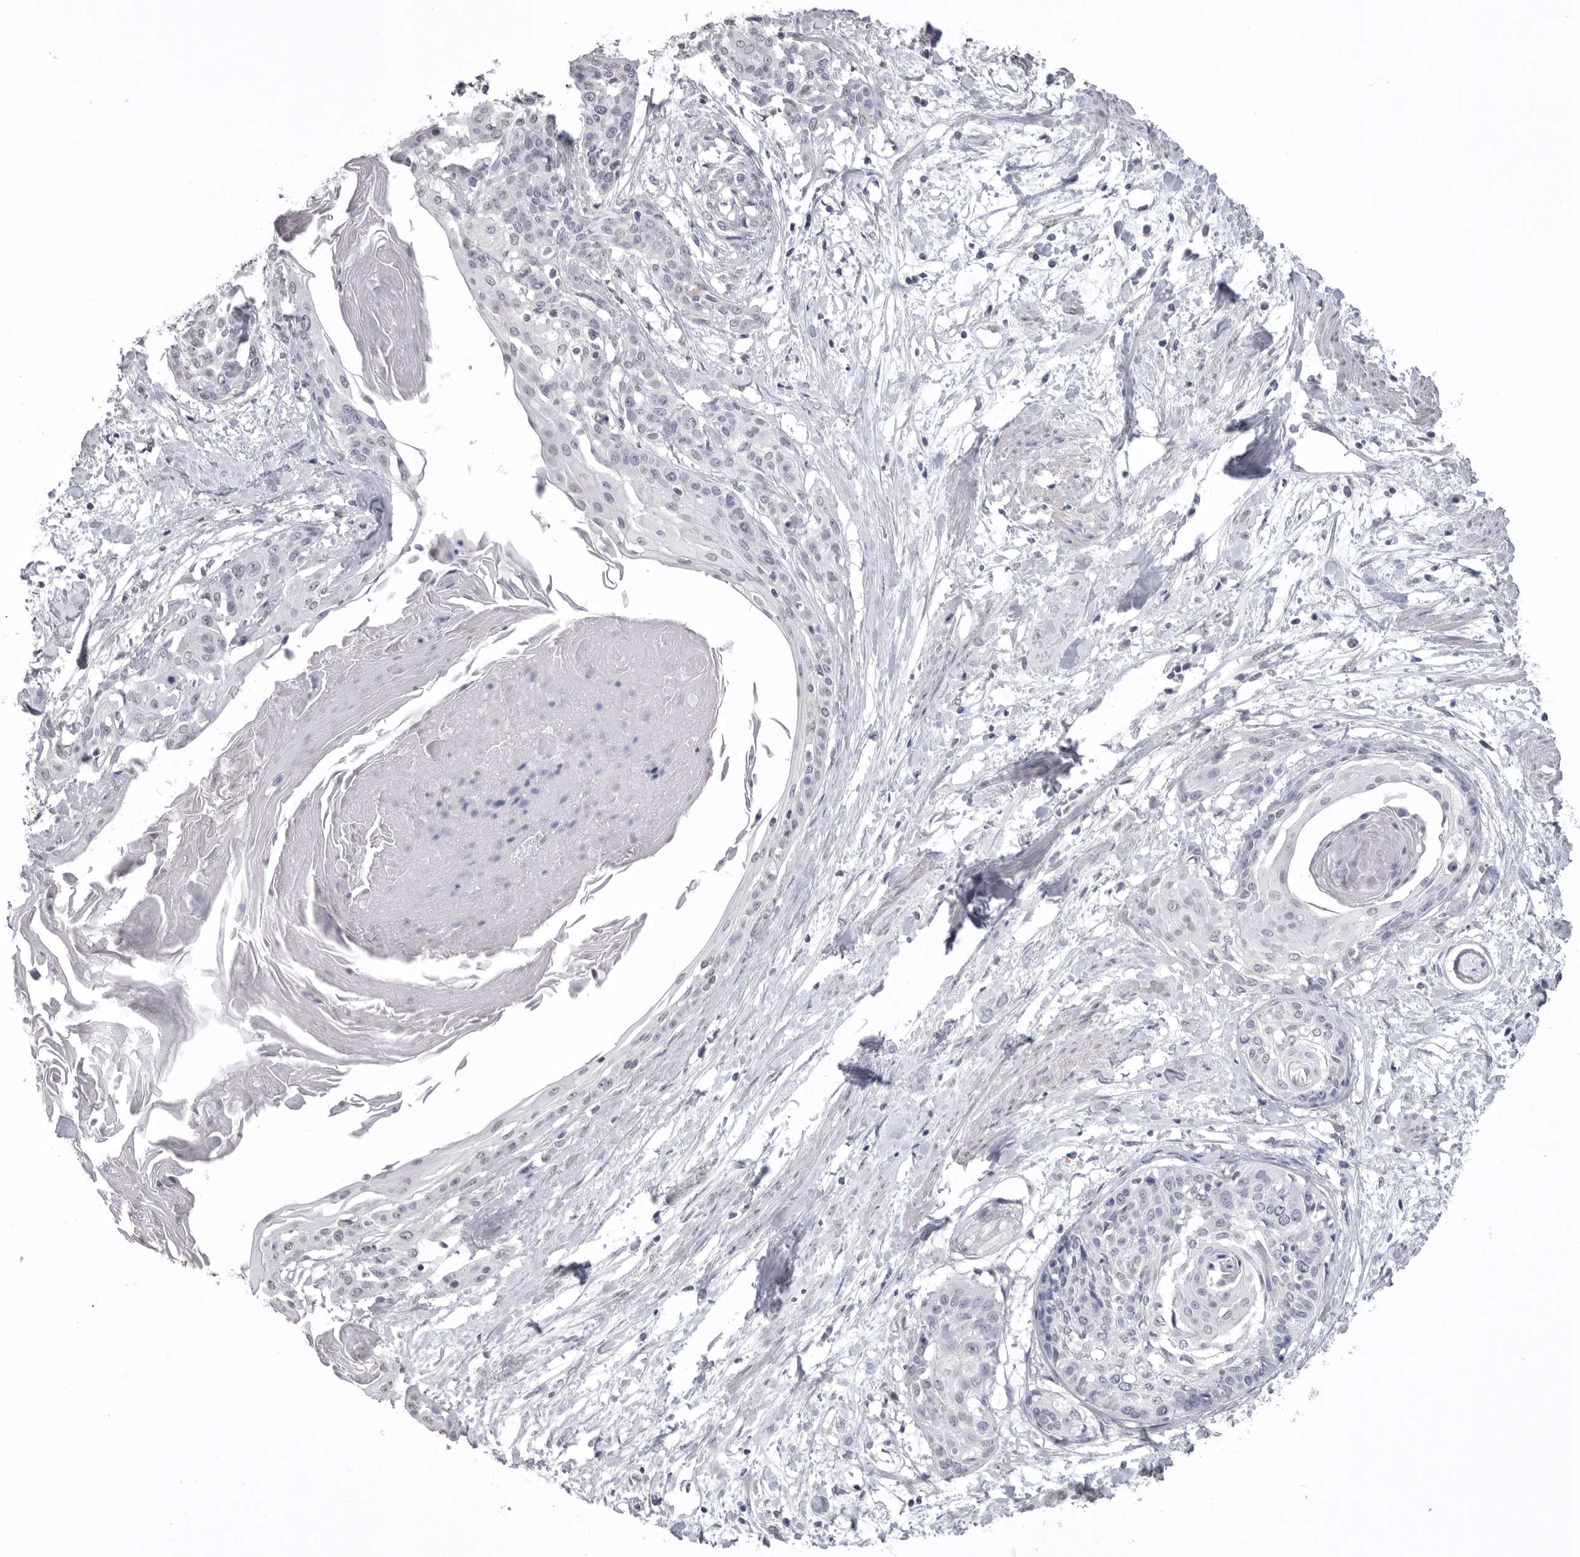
{"staining": {"intensity": "negative", "quantity": "none", "location": "none"}, "tissue": "cervical cancer", "cell_type": "Tumor cells", "image_type": "cancer", "snomed": [{"axis": "morphology", "description": "Squamous cell carcinoma, NOS"}, {"axis": "topography", "description": "Cervix"}], "caption": "A micrograph of cervical cancer stained for a protein exhibits no brown staining in tumor cells. (Immunohistochemistry, brightfield microscopy, high magnification).", "gene": "ICAM5", "patient": {"sex": "female", "age": 57}}